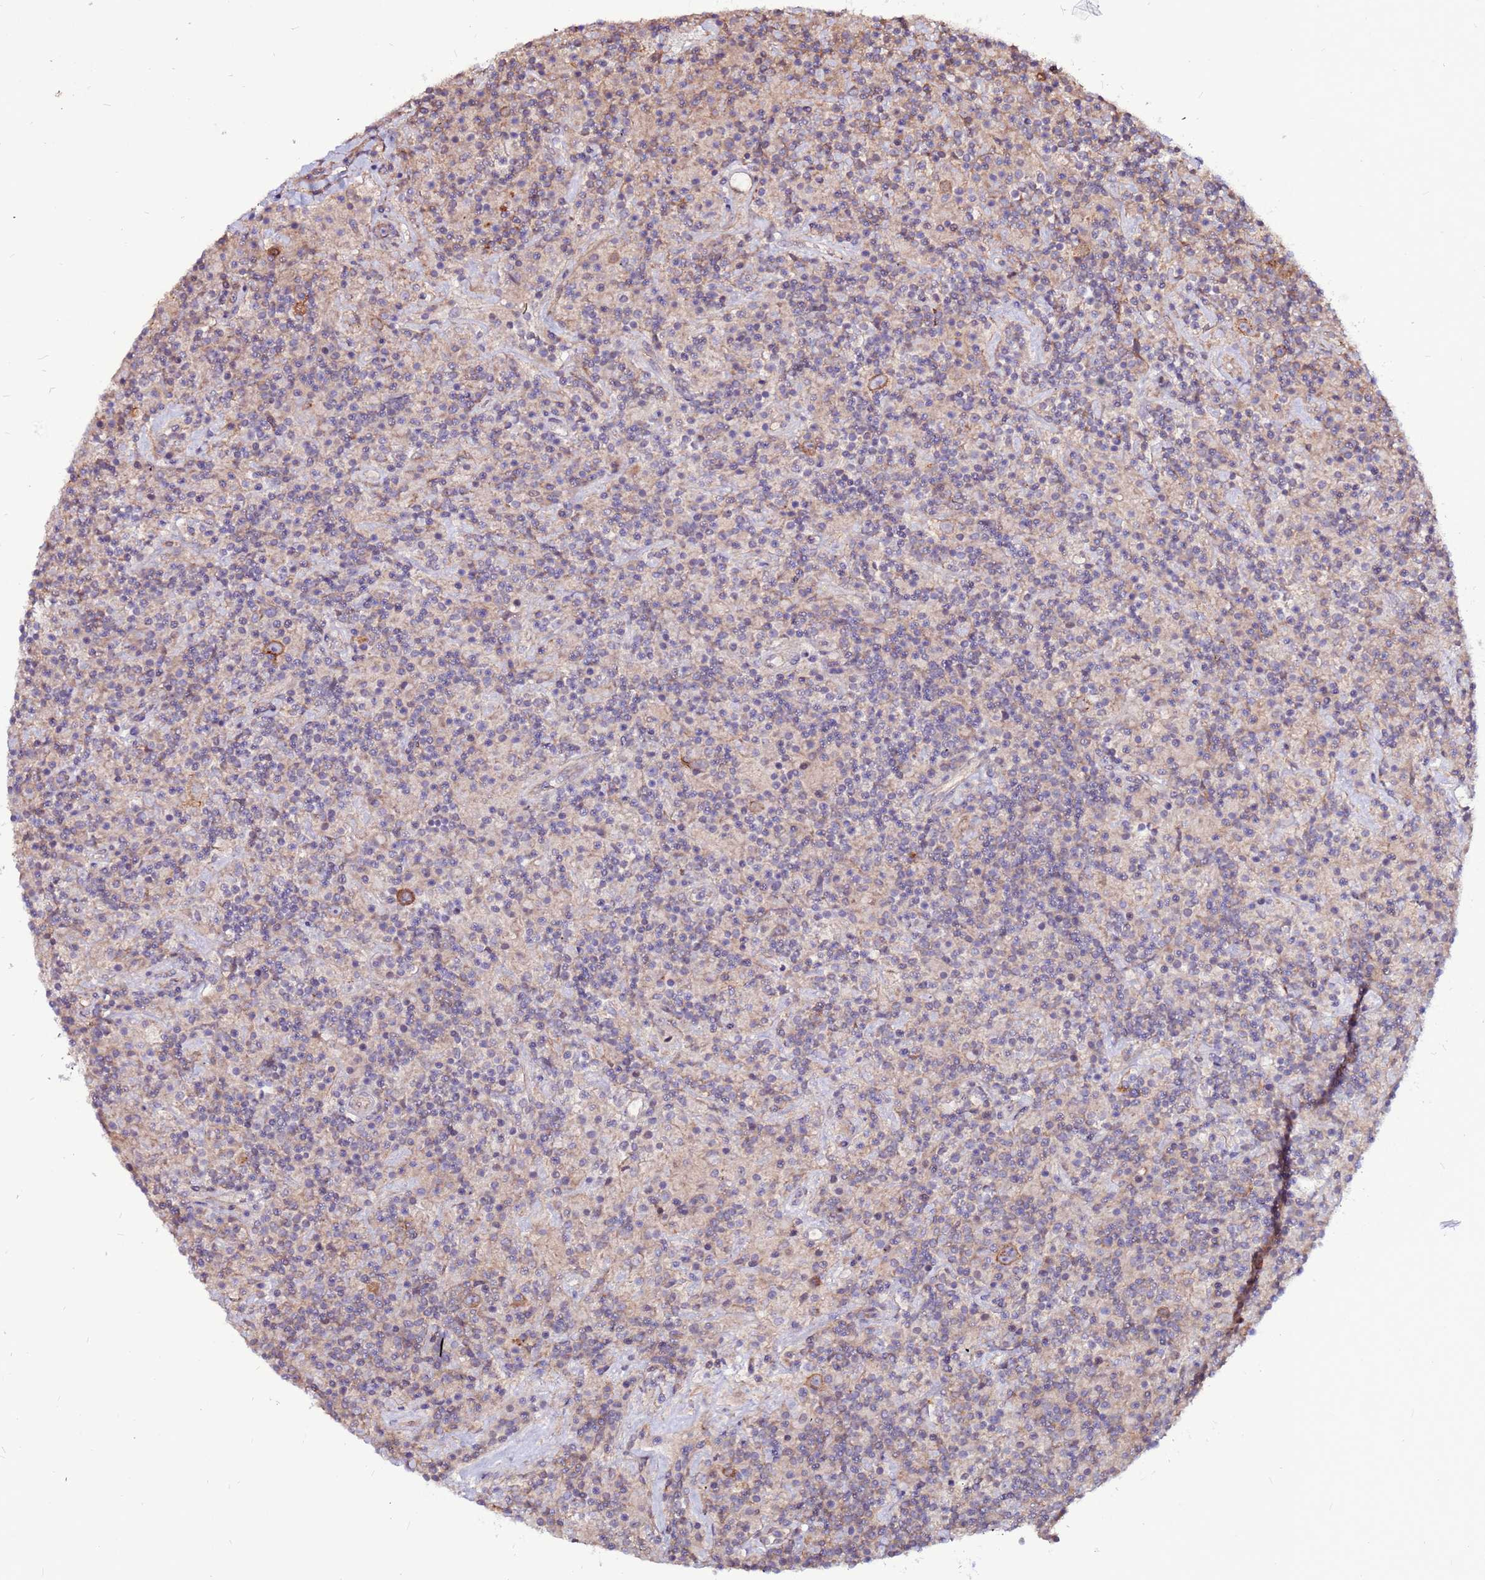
{"staining": {"intensity": "moderate", "quantity": ">75%", "location": "cytoplasmic/membranous"}, "tissue": "lymphoma", "cell_type": "Tumor cells", "image_type": "cancer", "snomed": [{"axis": "morphology", "description": "Hodgkin's disease, NOS"}, {"axis": "topography", "description": "Lymph node"}], "caption": "The immunohistochemical stain shows moderate cytoplasmic/membranous expression in tumor cells of lymphoma tissue. The protein is stained brown, and the nuclei are stained in blue (DAB (3,3'-diaminobenzidine) IHC with brightfield microscopy, high magnification).", "gene": "NRN1L", "patient": {"sex": "male", "age": 70}}